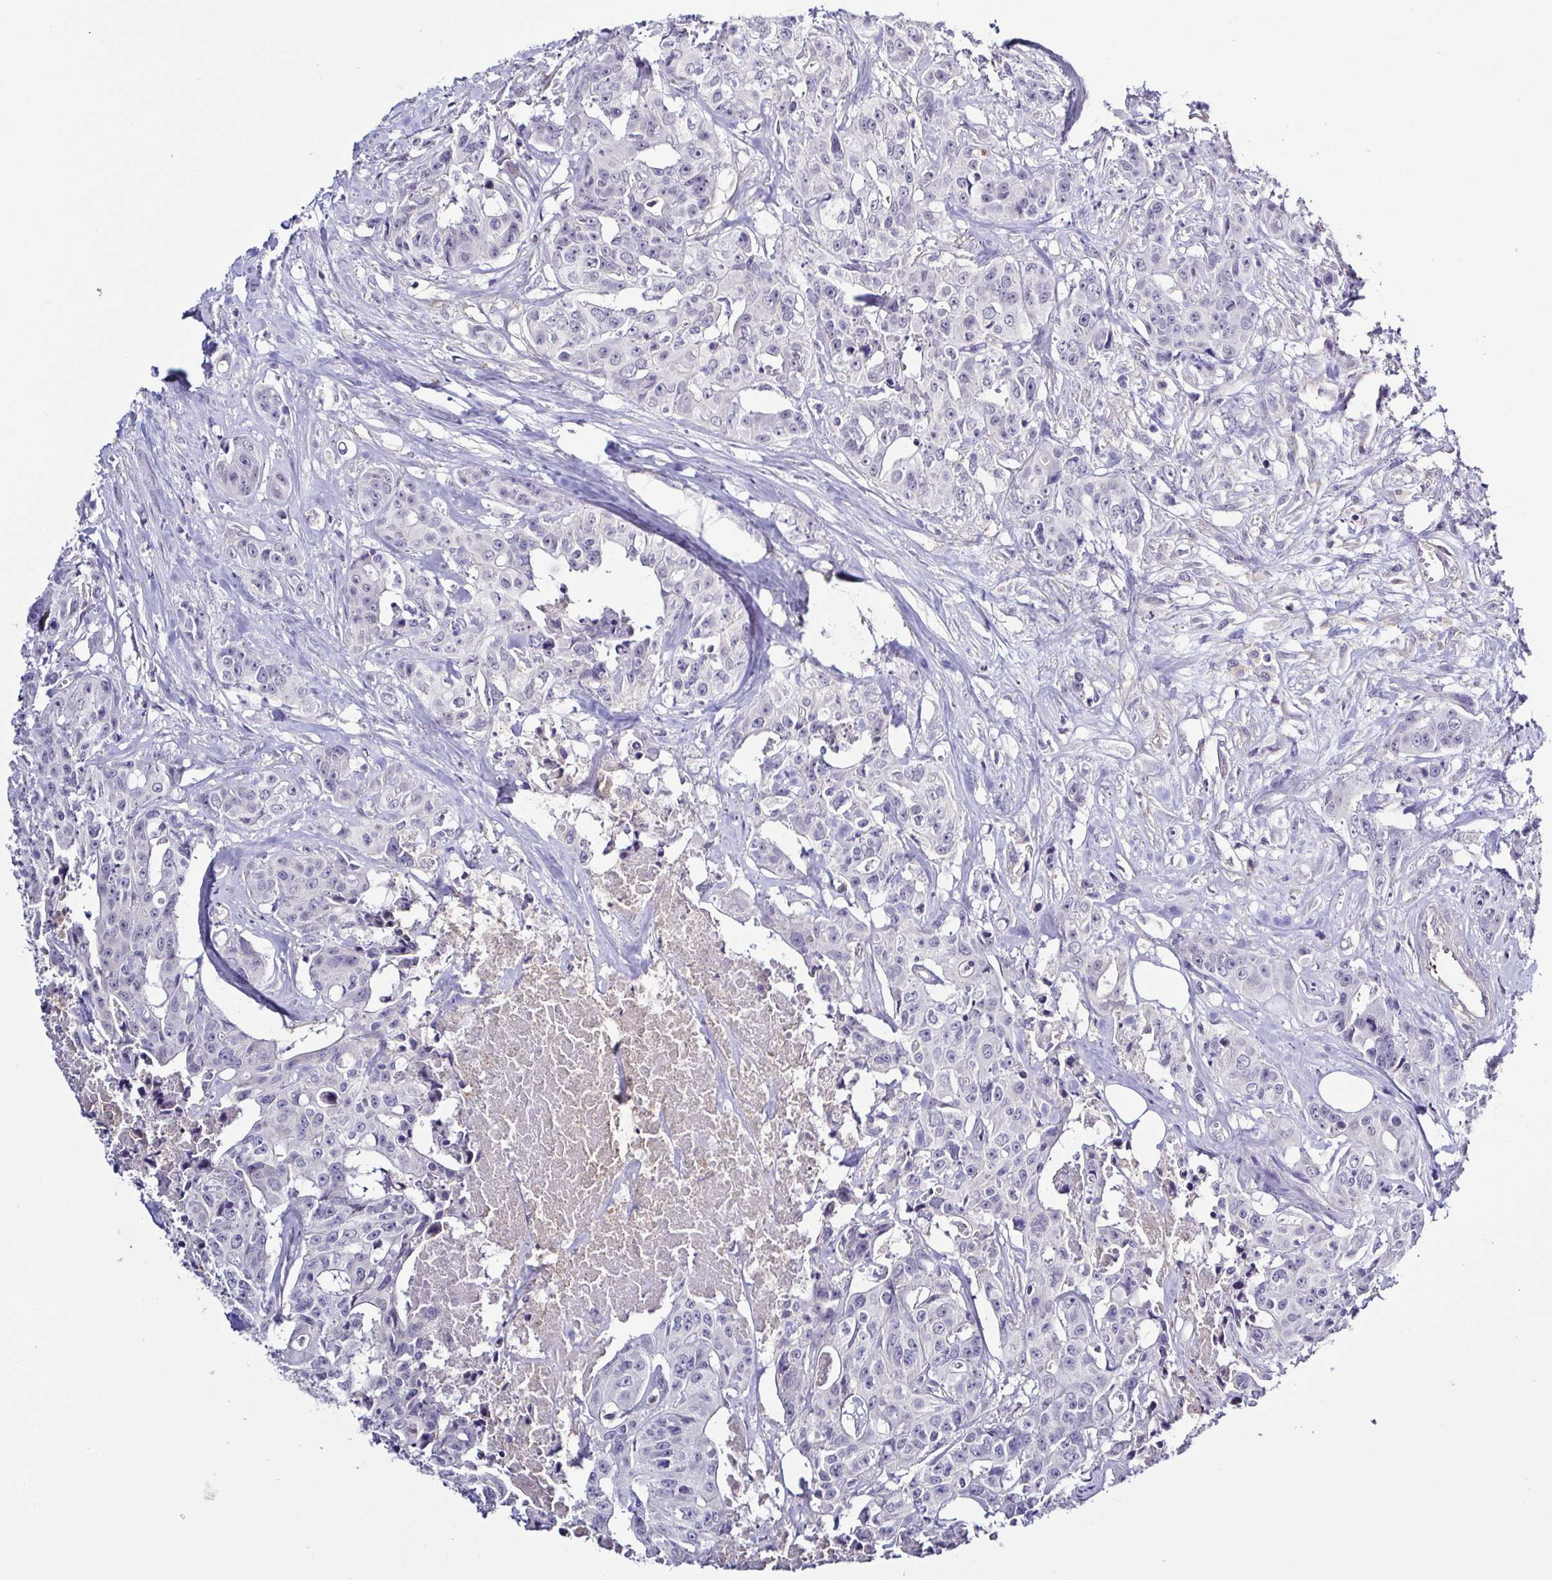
{"staining": {"intensity": "negative", "quantity": "none", "location": "none"}, "tissue": "colorectal cancer", "cell_type": "Tumor cells", "image_type": "cancer", "snomed": [{"axis": "morphology", "description": "Adenocarcinoma, NOS"}, {"axis": "topography", "description": "Rectum"}], "caption": "There is no significant staining in tumor cells of colorectal cancer. (DAB (3,3'-diaminobenzidine) IHC visualized using brightfield microscopy, high magnification).", "gene": "TNNT2", "patient": {"sex": "female", "age": 62}}